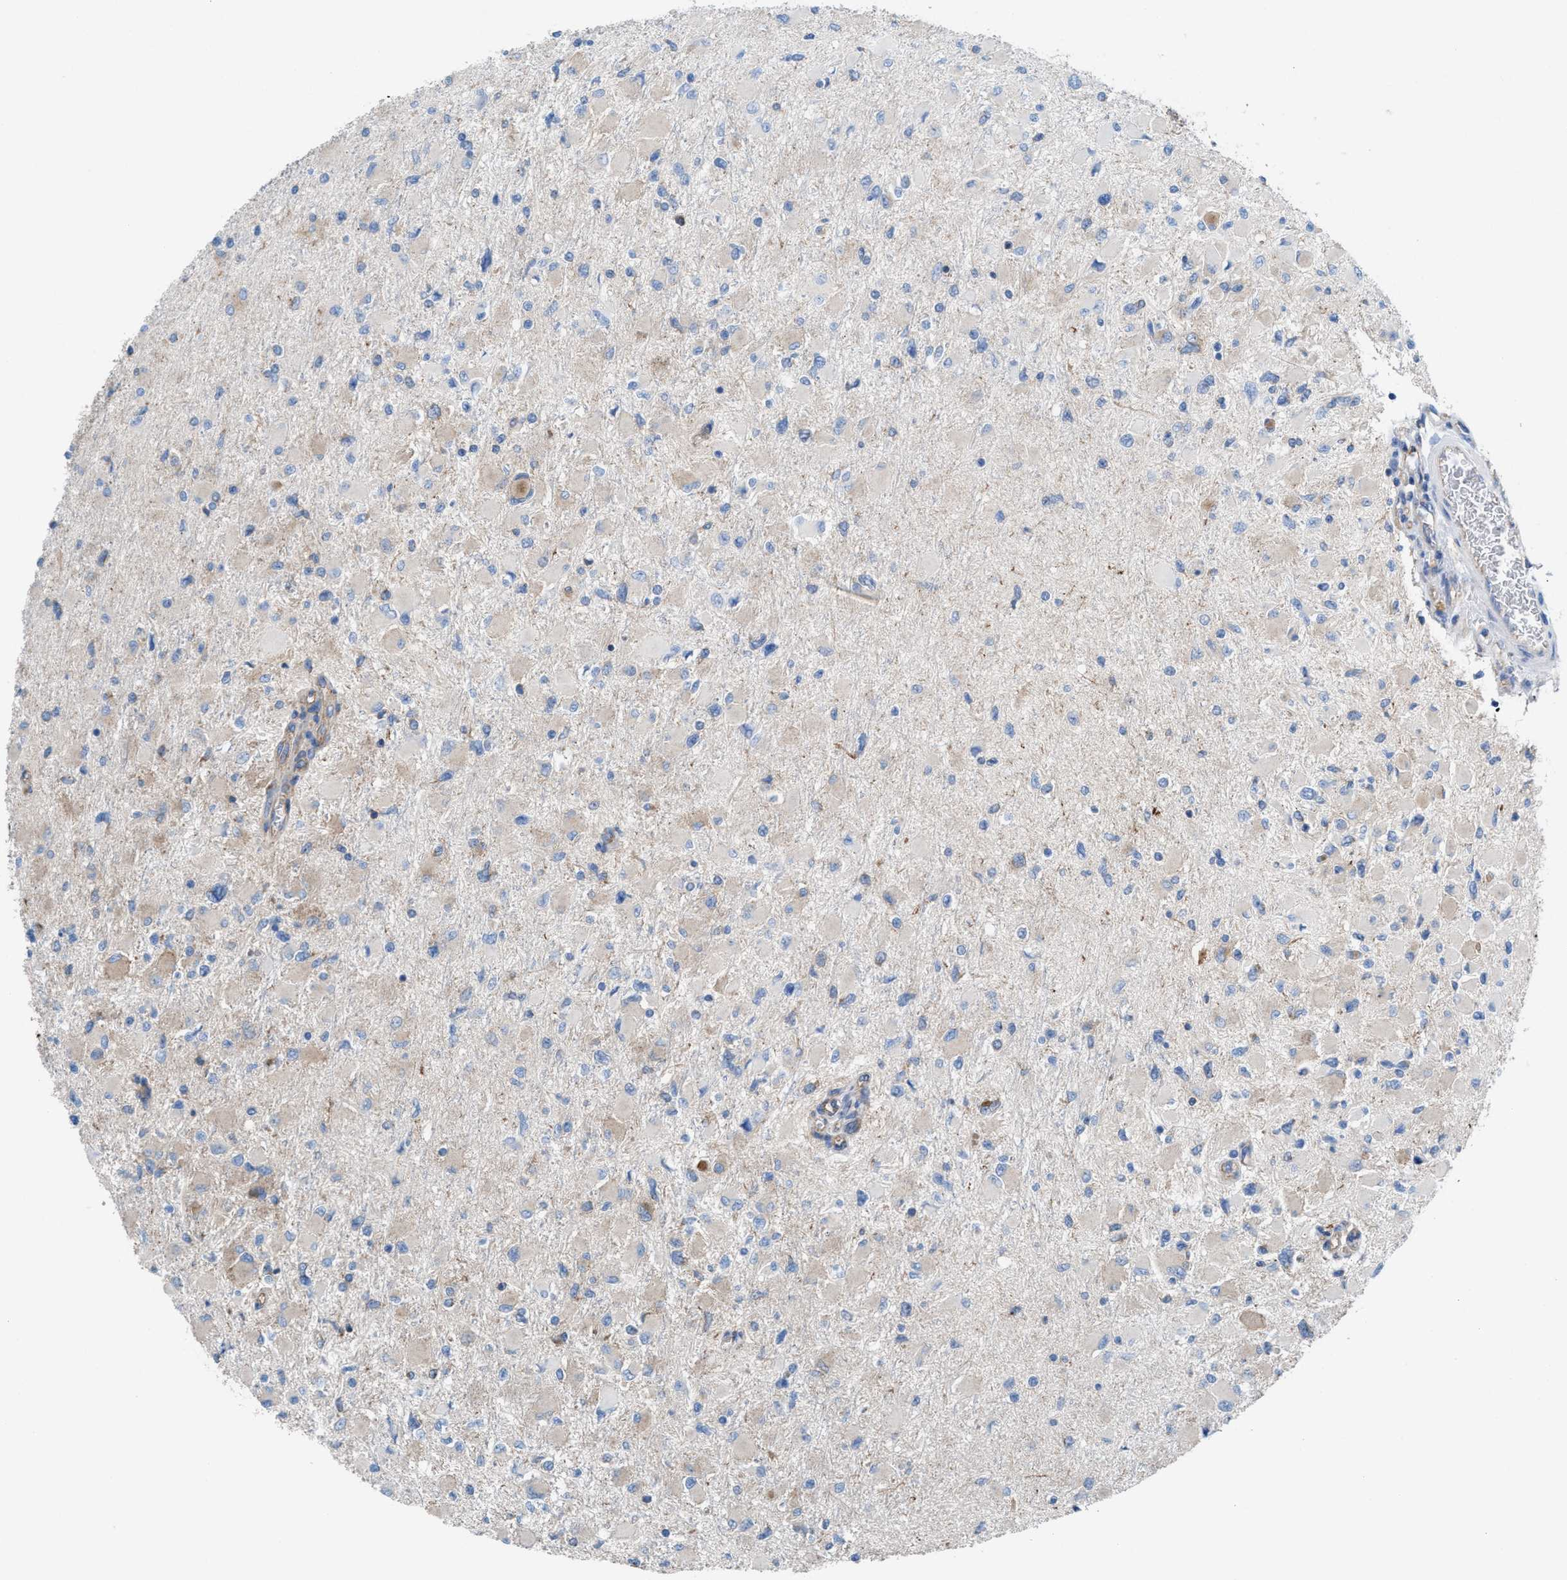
{"staining": {"intensity": "weak", "quantity": "<25%", "location": "cytoplasmic/membranous"}, "tissue": "glioma", "cell_type": "Tumor cells", "image_type": "cancer", "snomed": [{"axis": "morphology", "description": "Glioma, malignant, High grade"}, {"axis": "topography", "description": "Cerebral cortex"}], "caption": "IHC photomicrograph of neoplastic tissue: glioma stained with DAB displays no significant protein staining in tumor cells. Brightfield microscopy of IHC stained with DAB (3,3'-diaminobenzidine) (brown) and hematoxylin (blue), captured at high magnification.", "gene": "NYAP1", "patient": {"sex": "female", "age": 36}}